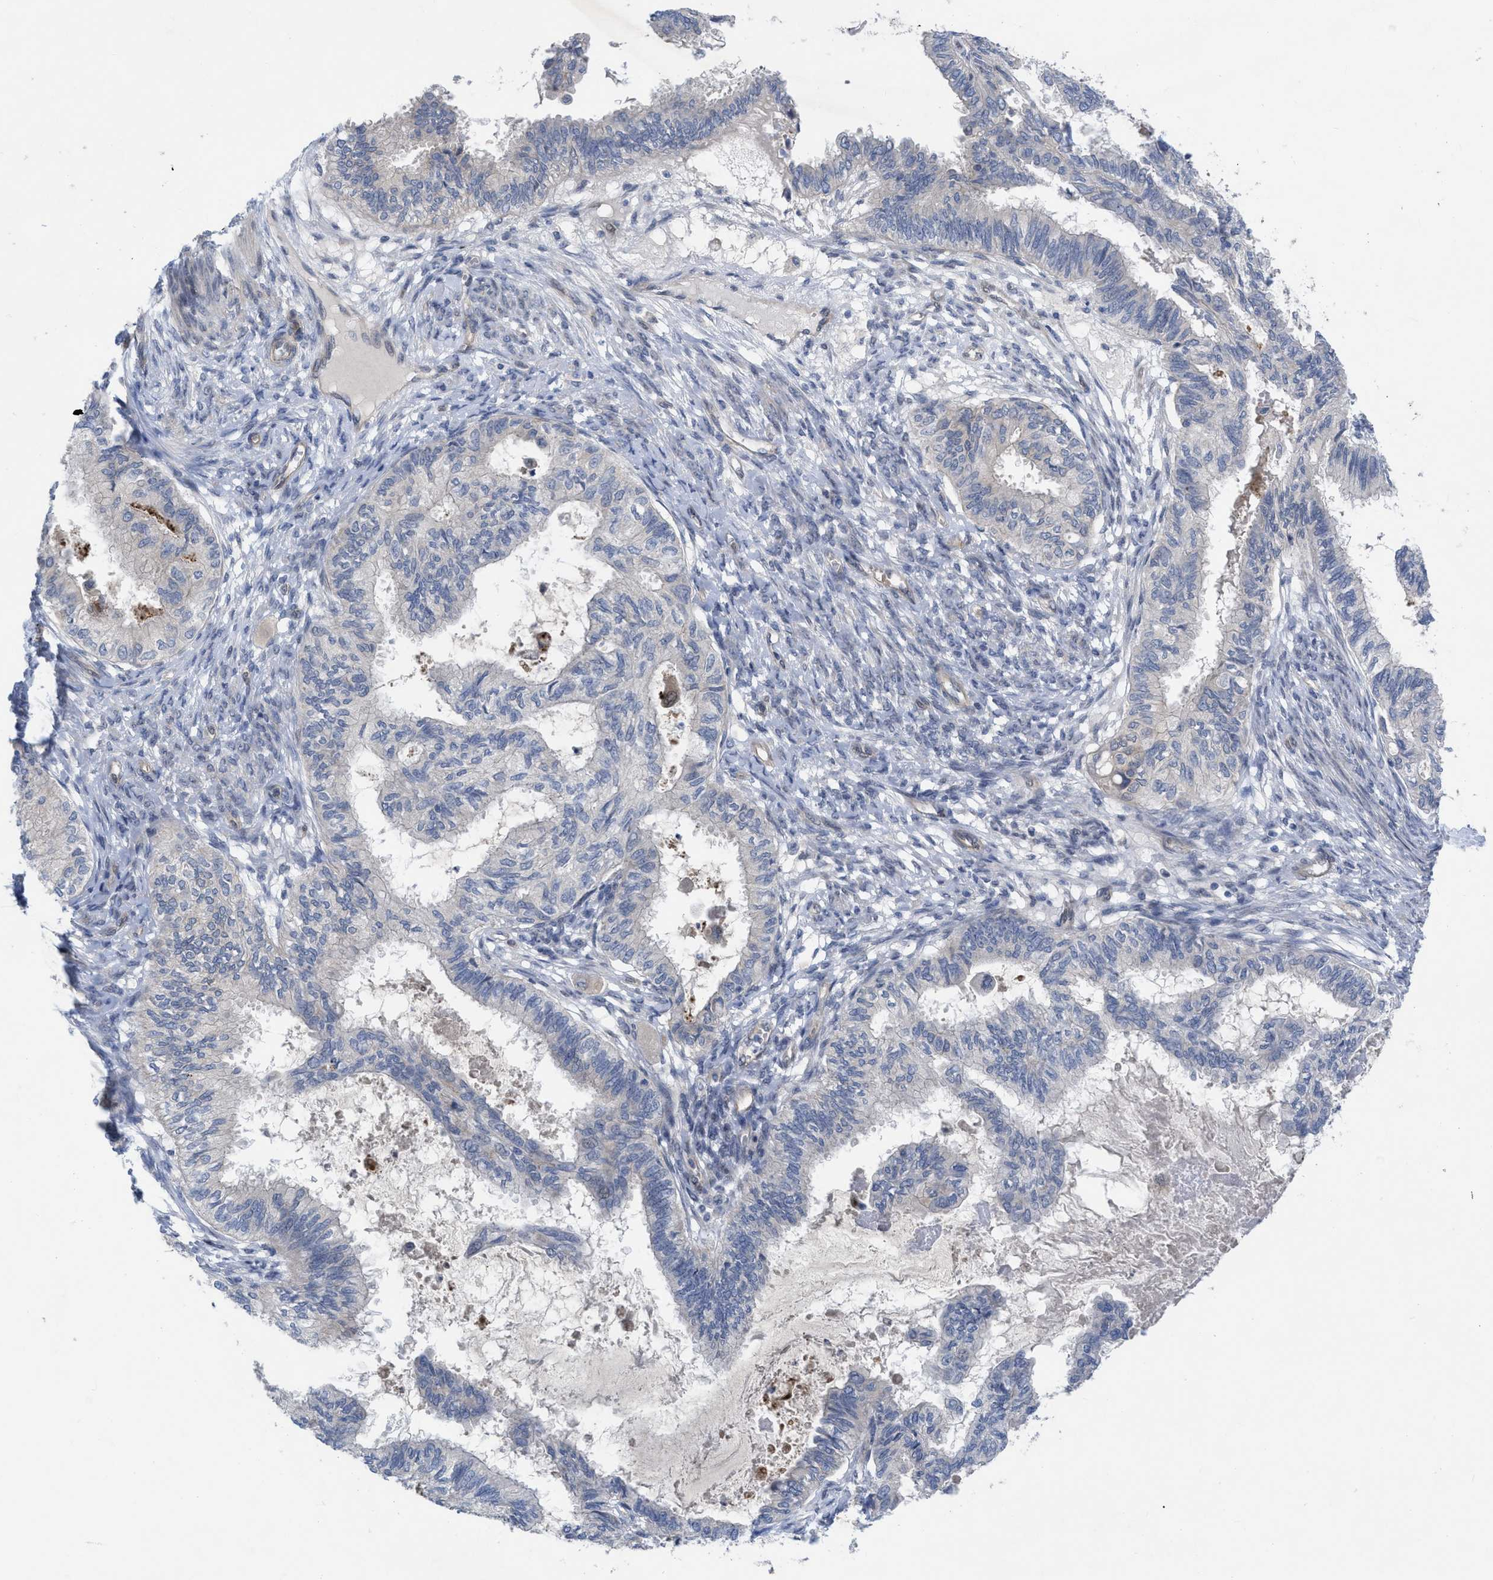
{"staining": {"intensity": "negative", "quantity": "none", "location": "none"}, "tissue": "cervical cancer", "cell_type": "Tumor cells", "image_type": "cancer", "snomed": [{"axis": "morphology", "description": "Normal tissue, NOS"}, {"axis": "morphology", "description": "Adenocarcinoma, NOS"}, {"axis": "topography", "description": "Cervix"}, {"axis": "topography", "description": "Endometrium"}], "caption": "High magnification brightfield microscopy of cervical adenocarcinoma stained with DAB (brown) and counterstained with hematoxylin (blue): tumor cells show no significant expression. (DAB immunohistochemistry with hematoxylin counter stain).", "gene": "NDEL1", "patient": {"sex": "female", "age": 86}}